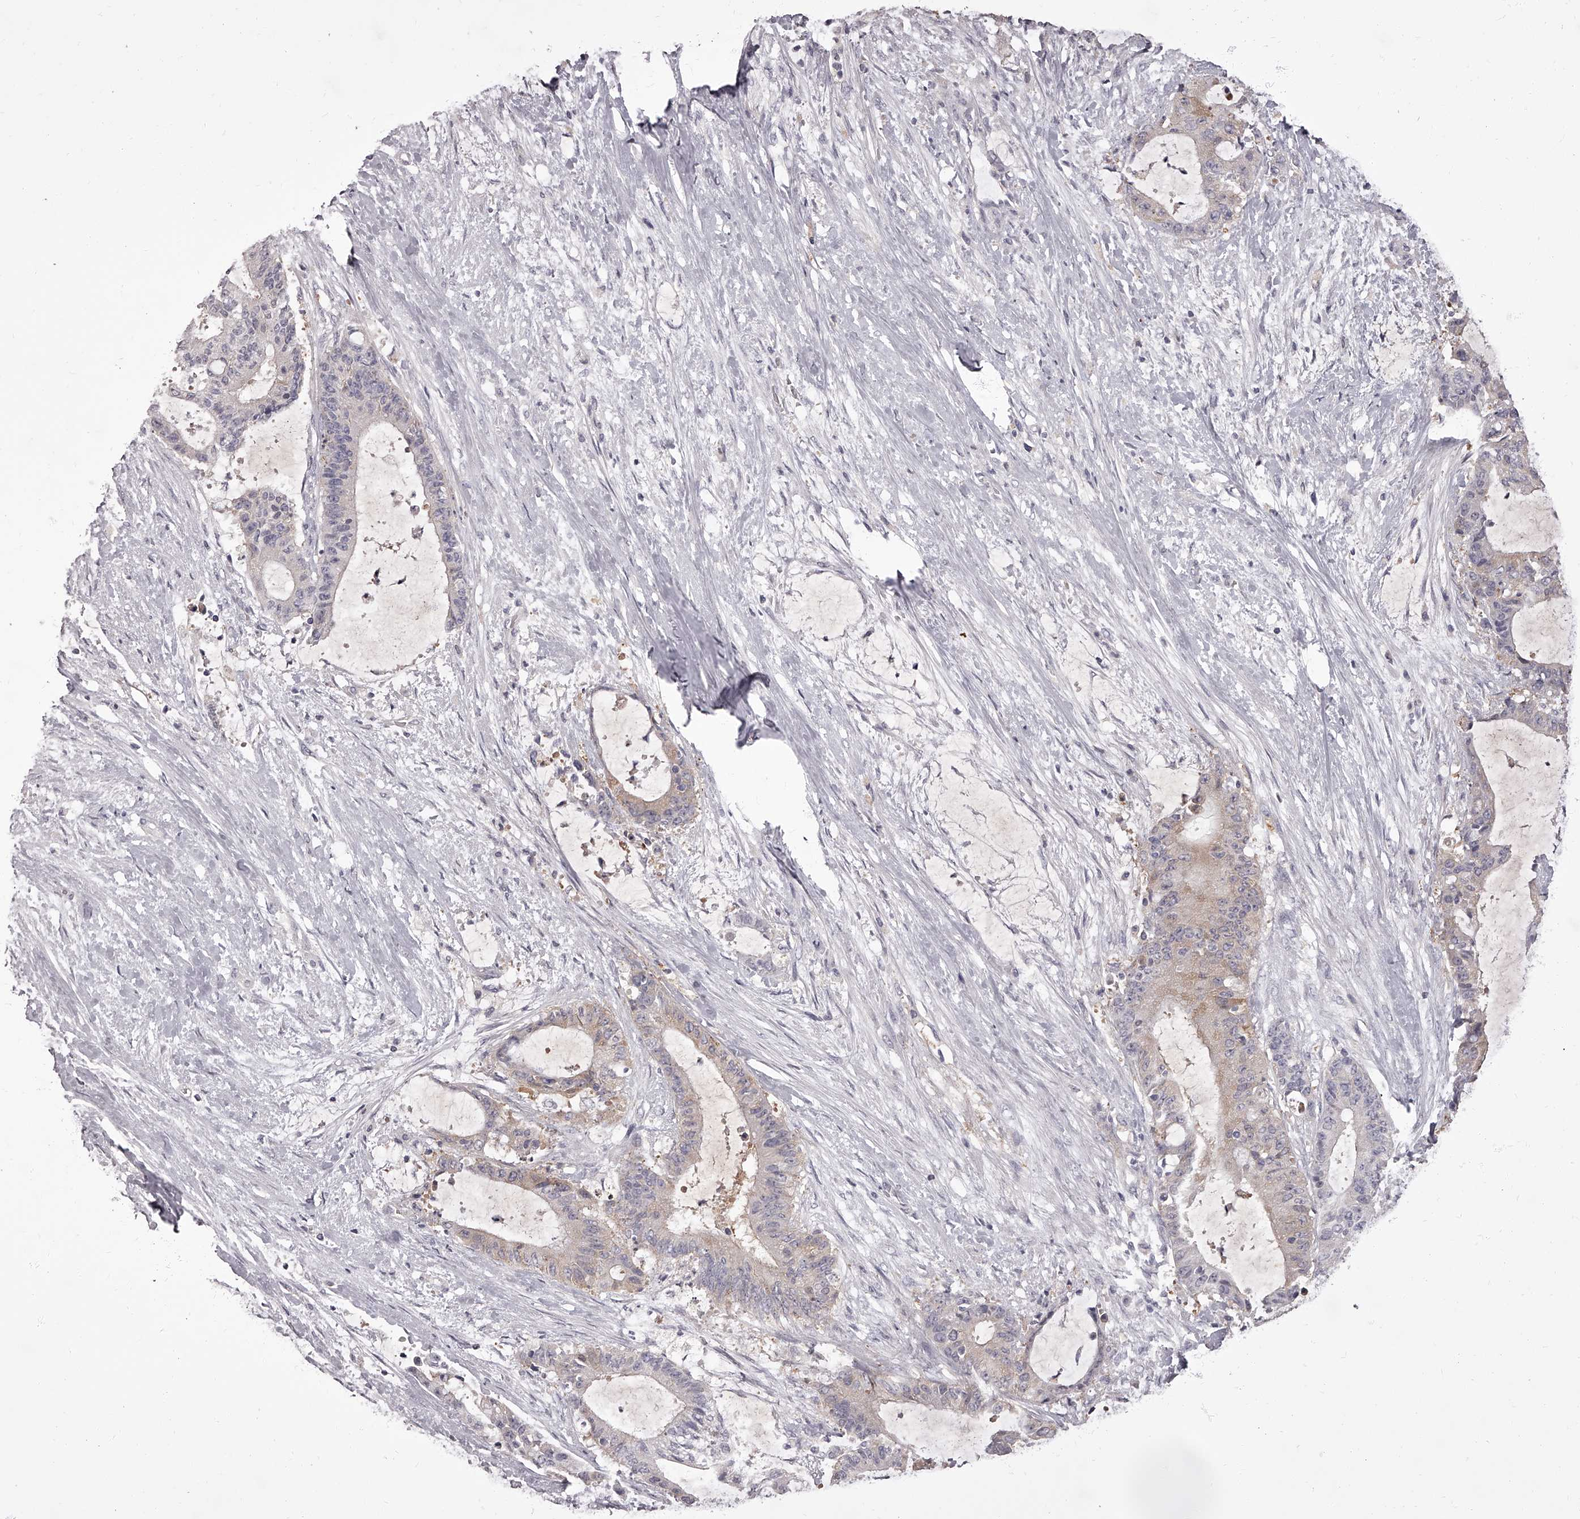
{"staining": {"intensity": "weak", "quantity": "<25%", "location": "cytoplasmic/membranous"}, "tissue": "liver cancer", "cell_type": "Tumor cells", "image_type": "cancer", "snomed": [{"axis": "morphology", "description": "Normal tissue, NOS"}, {"axis": "morphology", "description": "Cholangiocarcinoma"}, {"axis": "topography", "description": "Liver"}, {"axis": "topography", "description": "Peripheral nerve tissue"}], "caption": "Immunohistochemistry (IHC) of human liver cancer shows no expression in tumor cells.", "gene": "APEH", "patient": {"sex": "female", "age": 73}}